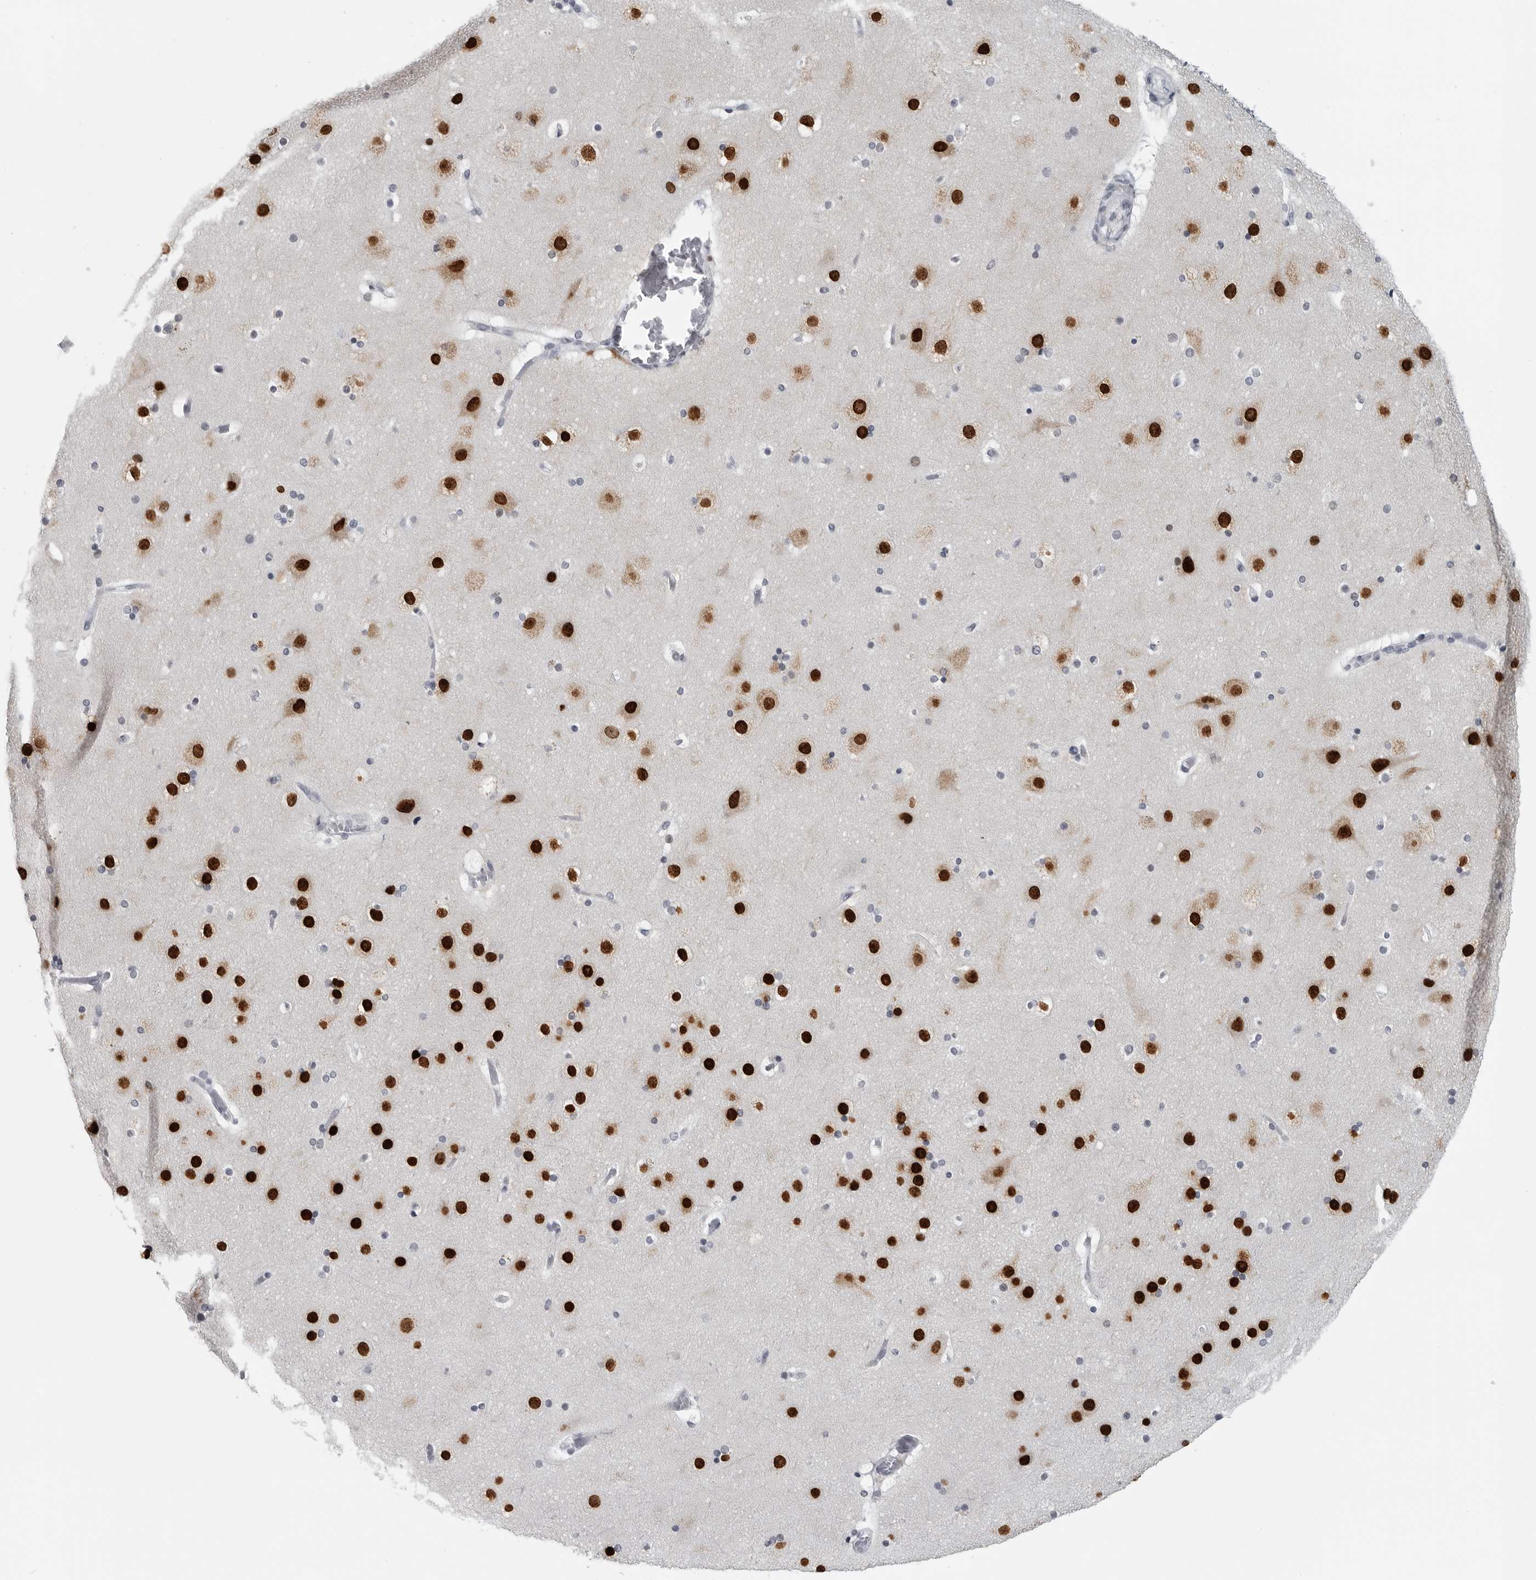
{"staining": {"intensity": "negative", "quantity": "none", "location": "none"}, "tissue": "cerebral cortex", "cell_type": "Endothelial cells", "image_type": "normal", "snomed": [{"axis": "morphology", "description": "Normal tissue, NOS"}, {"axis": "topography", "description": "Cerebral cortex"}], "caption": "Unremarkable cerebral cortex was stained to show a protein in brown. There is no significant staining in endothelial cells.", "gene": "SATB2", "patient": {"sex": "male", "age": 57}}